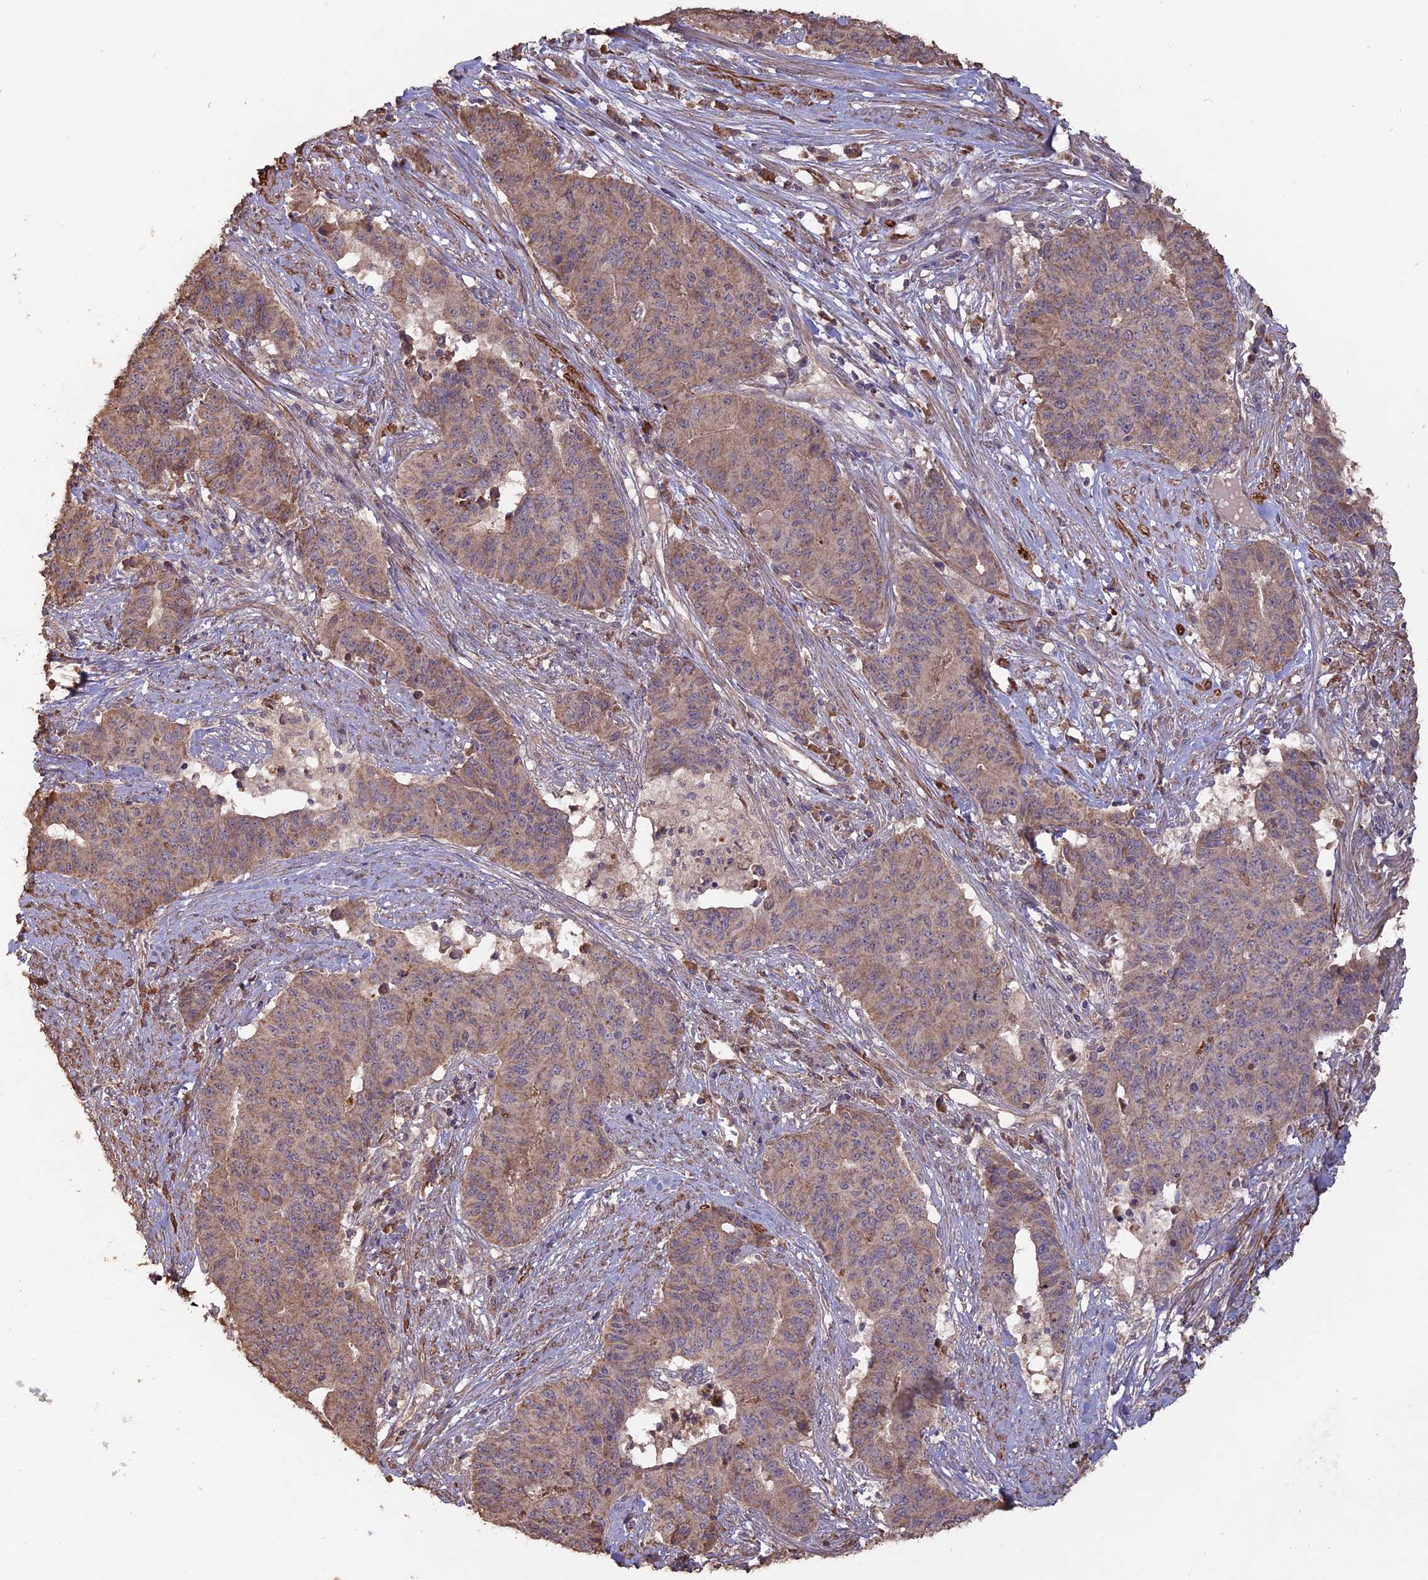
{"staining": {"intensity": "weak", "quantity": ">75%", "location": "cytoplasmic/membranous"}, "tissue": "endometrial cancer", "cell_type": "Tumor cells", "image_type": "cancer", "snomed": [{"axis": "morphology", "description": "Adenocarcinoma, NOS"}, {"axis": "topography", "description": "Endometrium"}], "caption": "A brown stain highlights weak cytoplasmic/membranous positivity of a protein in endometrial cancer tumor cells. Nuclei are stained in blue.", "gene": "LAYN", "patient": {"sex": "female", "age": 59}}